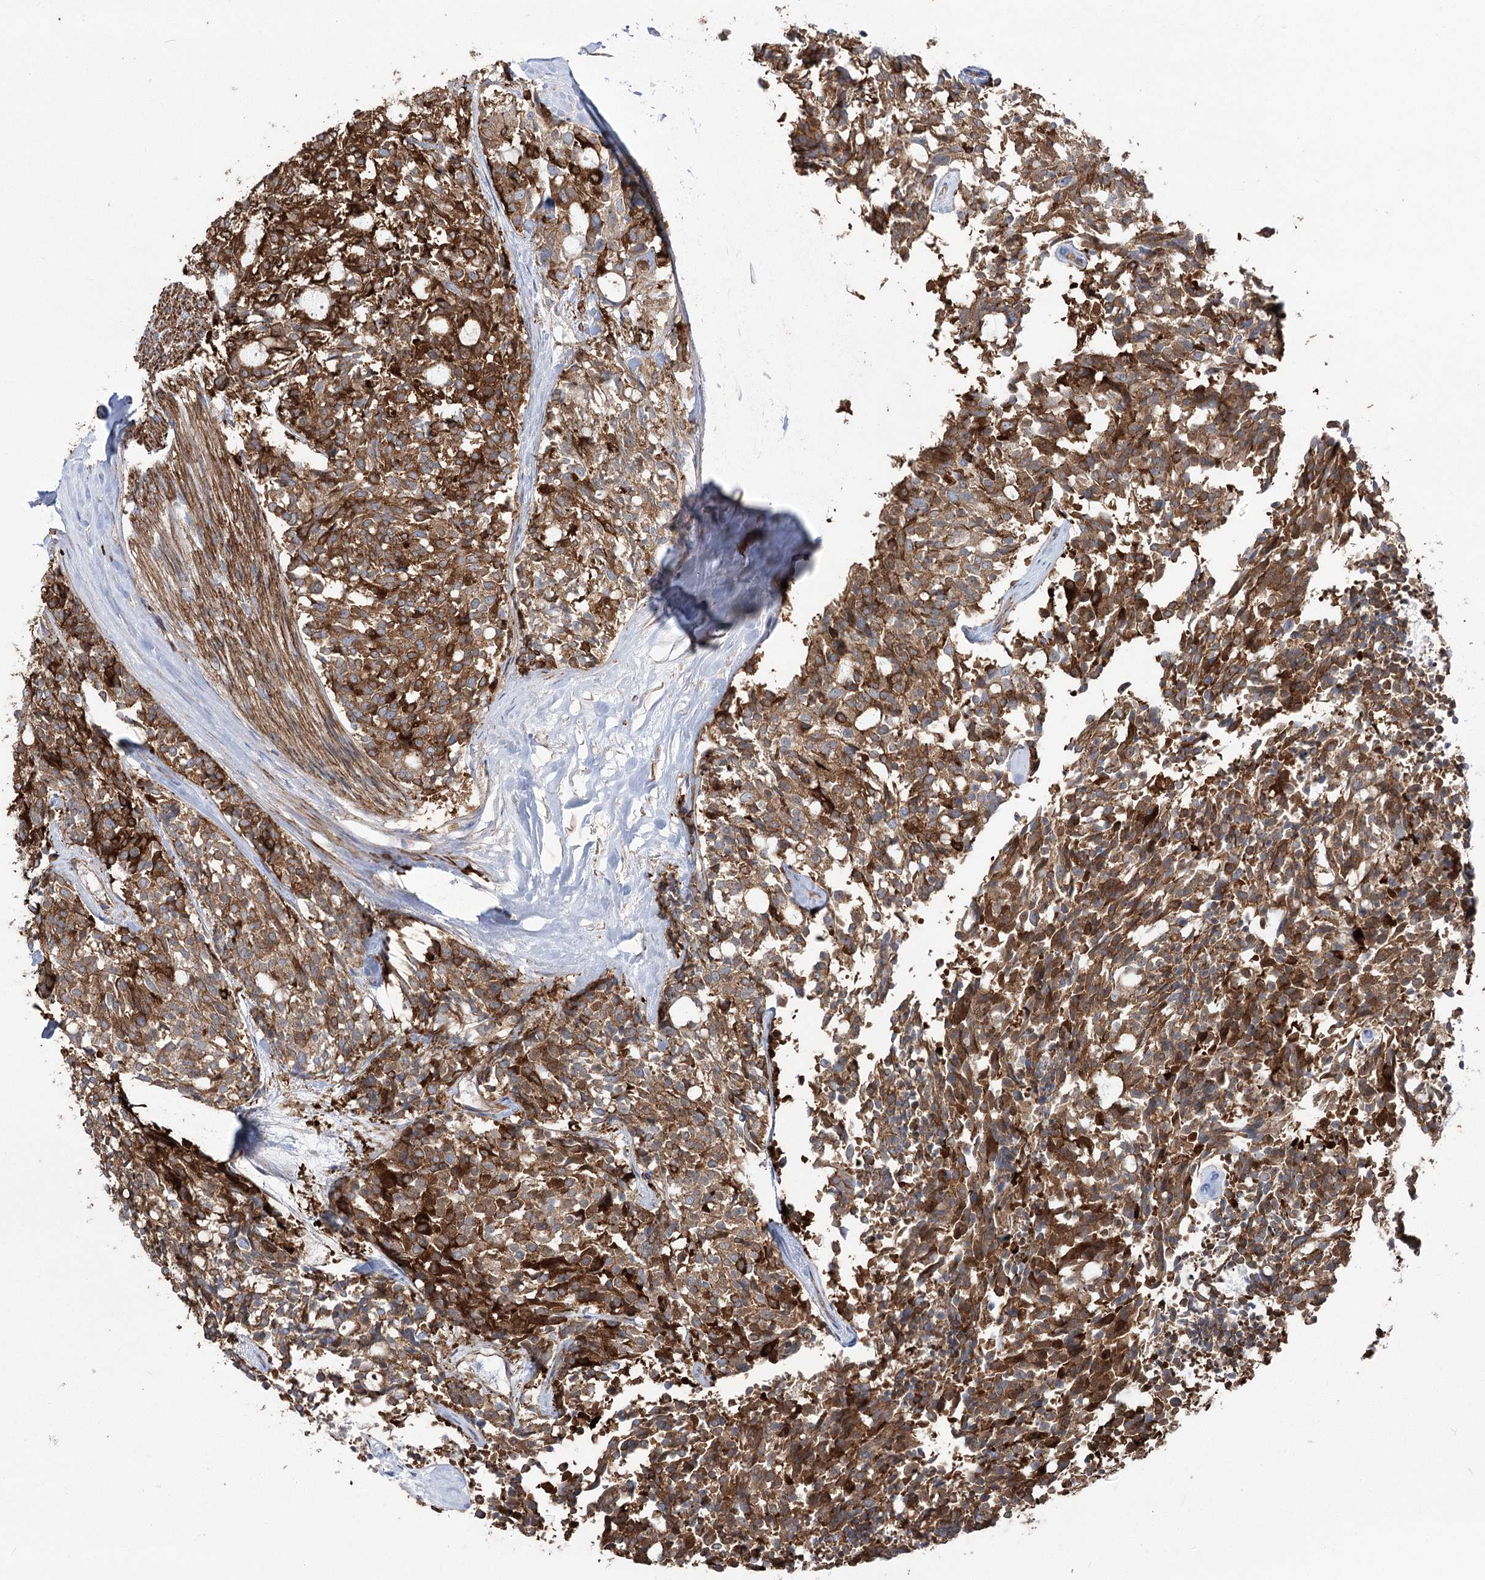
{"staining": {"intensity": "strong", "quantity": ">75%", "location": "cytoplasmic/membranous"}, "tissue": "carcinoid", "cell_type": "Tumor cells", "image_type": "cancer", "snomed": [{"axis": "morphology", "description": "Carcinoid, malignant, NOS"}, {"axis": "topography", "description": "Pancreas"}], "caption": "Brown immunohistochemical staining in carcinoid (malignant) reveals strong cytoplasmic/membranous staining in about >75% of tumor cells.", "gene": "PLEKHA5", "patient": {"sex": "female", "age": 54}}